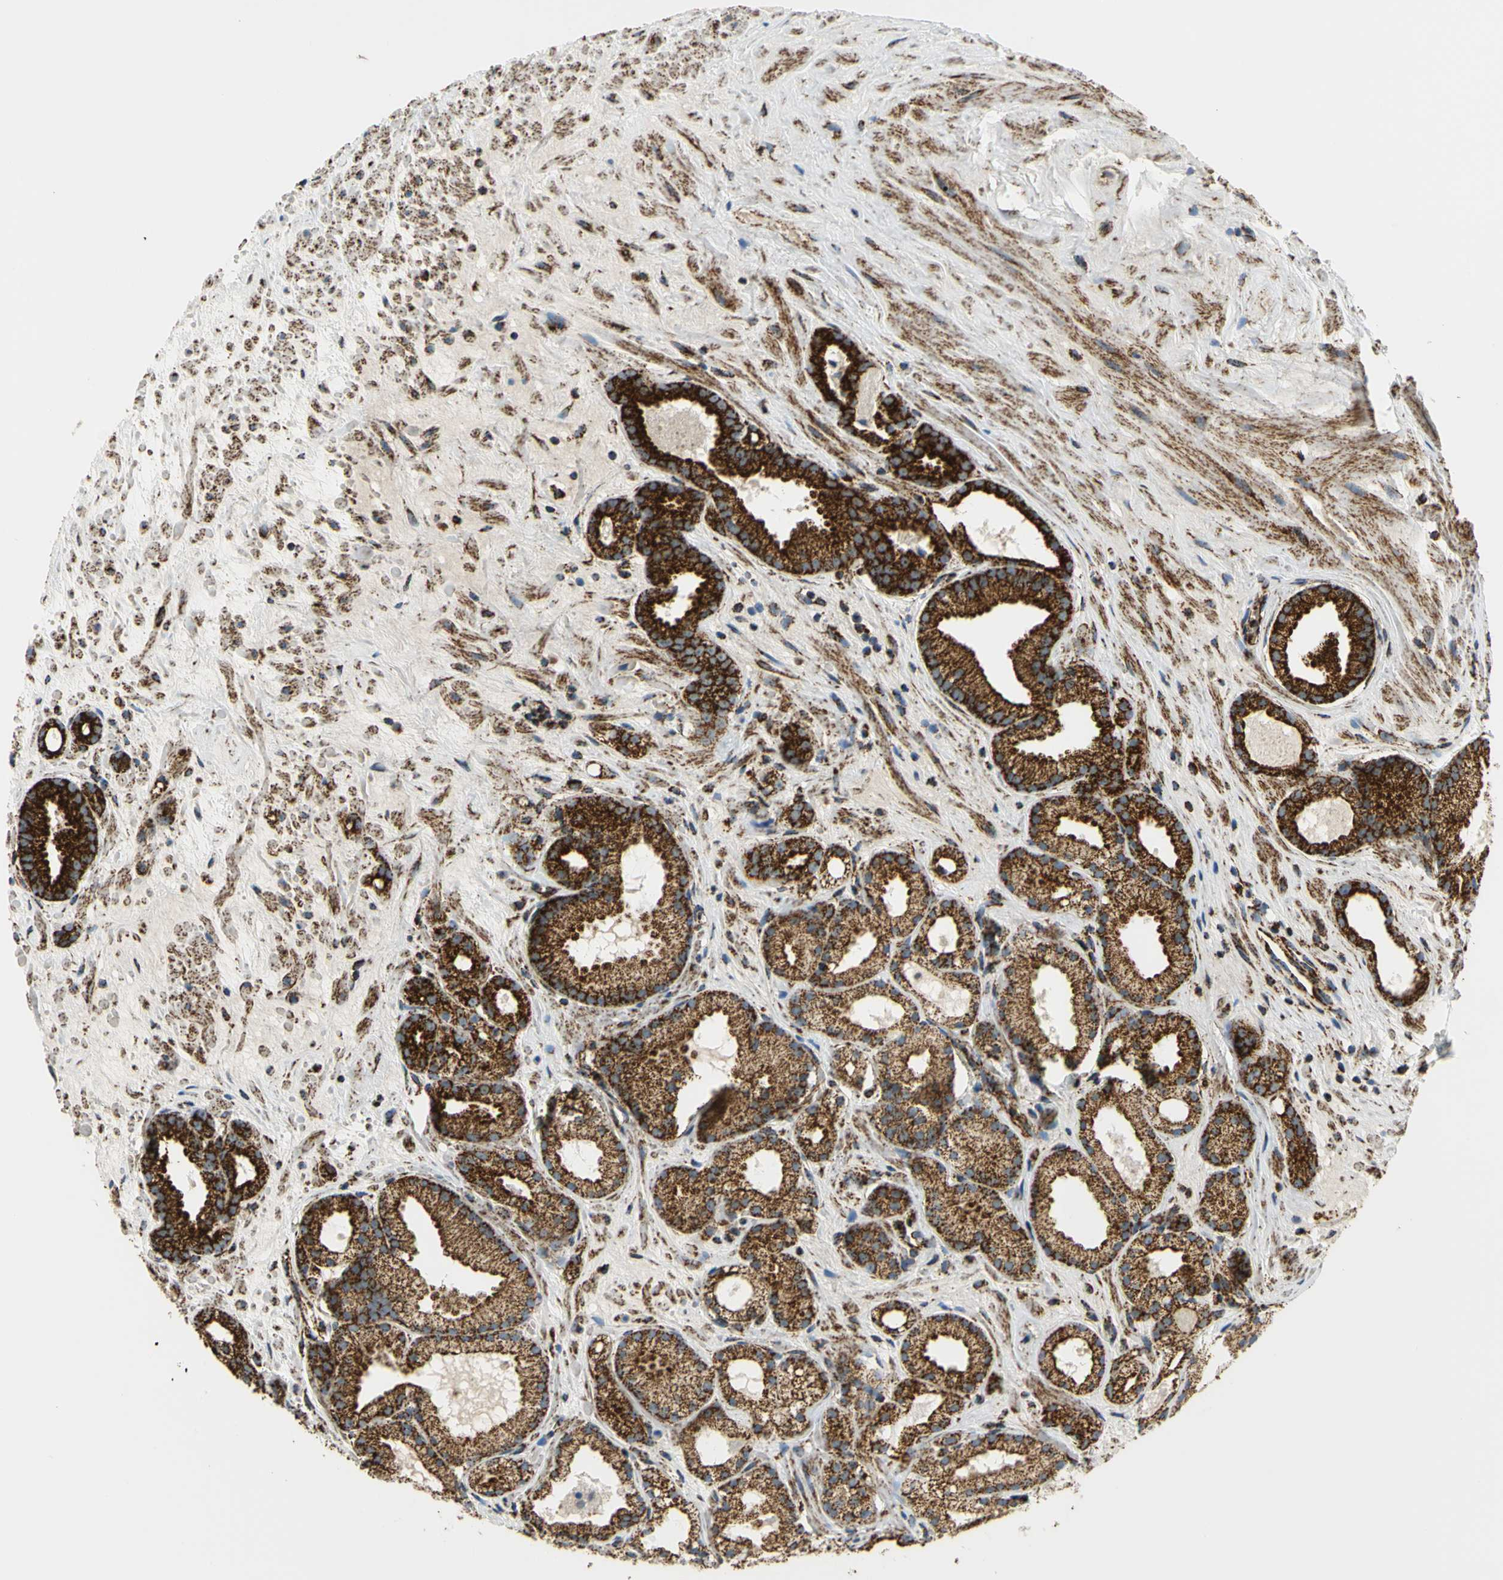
{"staining": {"intensity": "strong", "quantity": ">75%", "location": "cytoplasmic/membranous"}, "tissue": "prostate cancer", "cell_type": "Tumor cells", "image_type": "cancer", "snomed": [{"axis": "morphology", "description": "Adenocarcinoma, Low grade"}, {"axis": "topography", "description": "Prostate"}], "caption": "This image displays immunohistochemistry staining of human prostate adenocarcinoma (low-grade), with high strong cytoplasmic/membranous staining in approximately >75% of tumor cells.", "gene": "MAVS", "patient": {"sex": "male", "age": 57}}